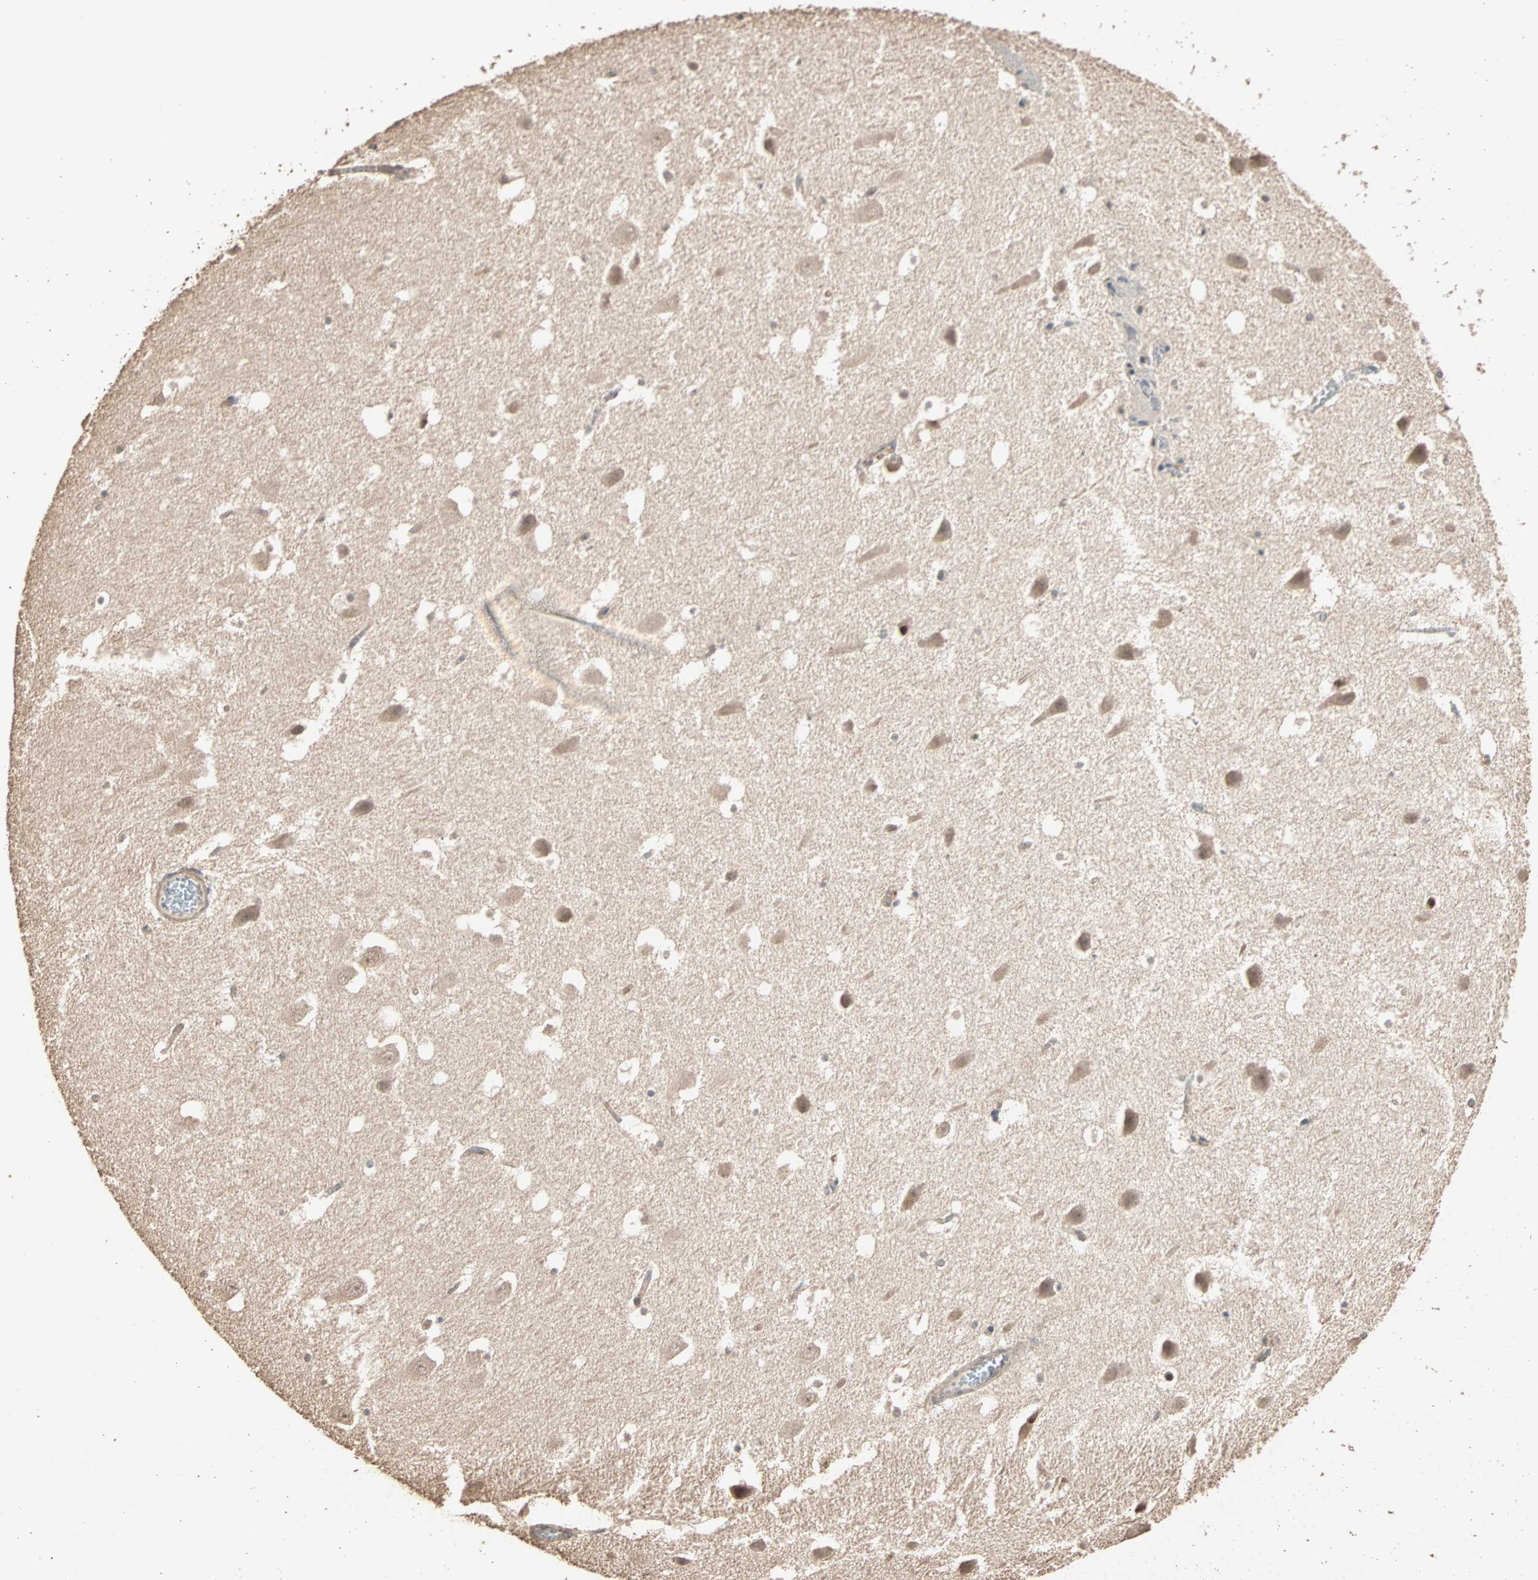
{"staining": {"intensity": "weak", "quantity": "25%-75%", "location": "nuclear"}, "tissue": "hippocampus", "cell_type": "Glial cells", "image_type": "normal", "snomed": [{"axis": "morphology", "description": "Normal tissue, NOS"}, {"axis": "topography", "description": "Hippocampus"}], "caption": "Immunohistochemical staining of unremarkable human hippocampus exhibits low levels of weak nuclear expression in approximately 25%-75% of glial cells.", "gene": "ZBTB33", "patient": {"sex": "male", "age": 45}}